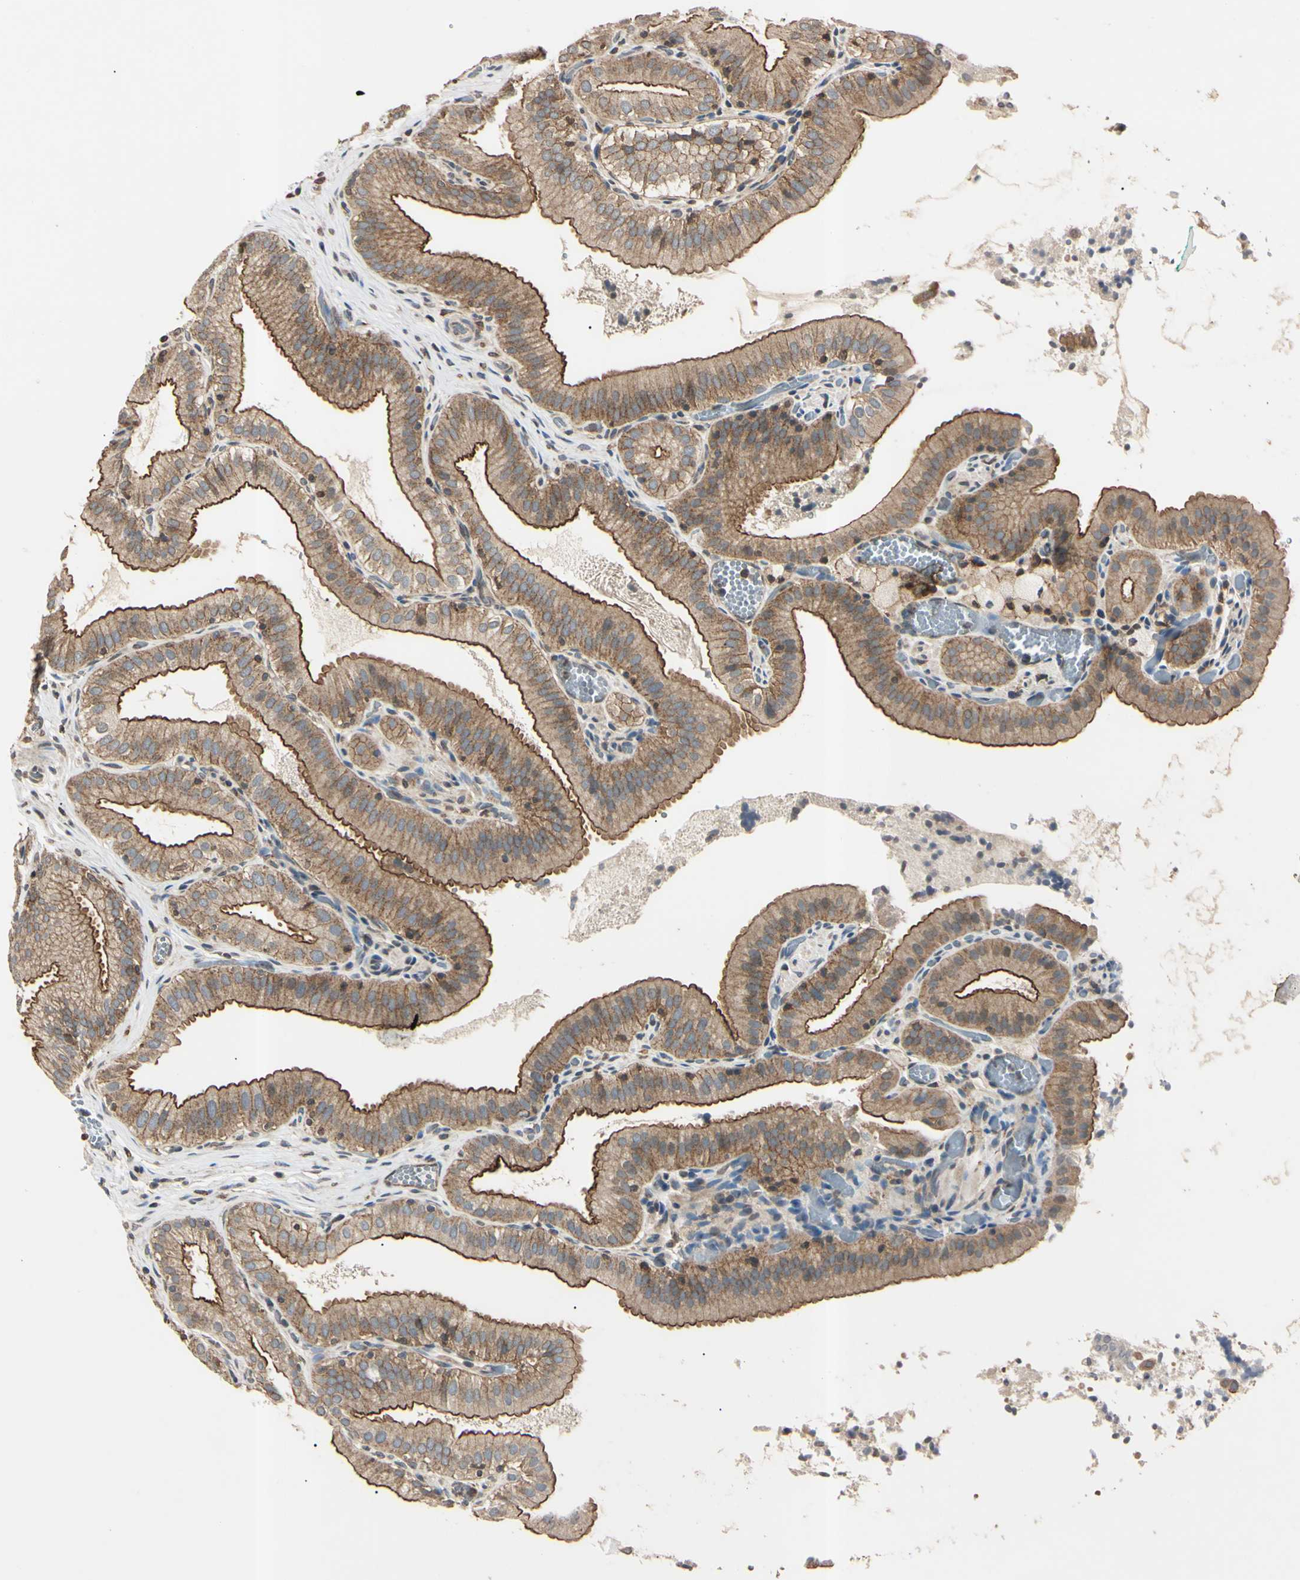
{"staining": {"intensity": "moderate", "quantity": ">75%", "location": "cytoplasmic/membranous"}, "tissue": "gallbladder", "cell_type": "Glandular cells", "image_type": "normal", "snomed": [{"axis": "morphology", "description": "Normal tissue, NOS"}, {"axis": "topography", "description": "Gallbladder"}], "caption": "Immunohistochemistry (IHC) (DAB (3,3'-diaminobenzidine)) staining of benign human gallbladder exhibits moderate cytoplasmic/membranous protein positivity in approximately >75% of glandular cells. The protein of interest is shown in brown color, while the nuclei are stained blue.", "gene": "EPN1", "patient": {"sex": "male", "age": 54}}